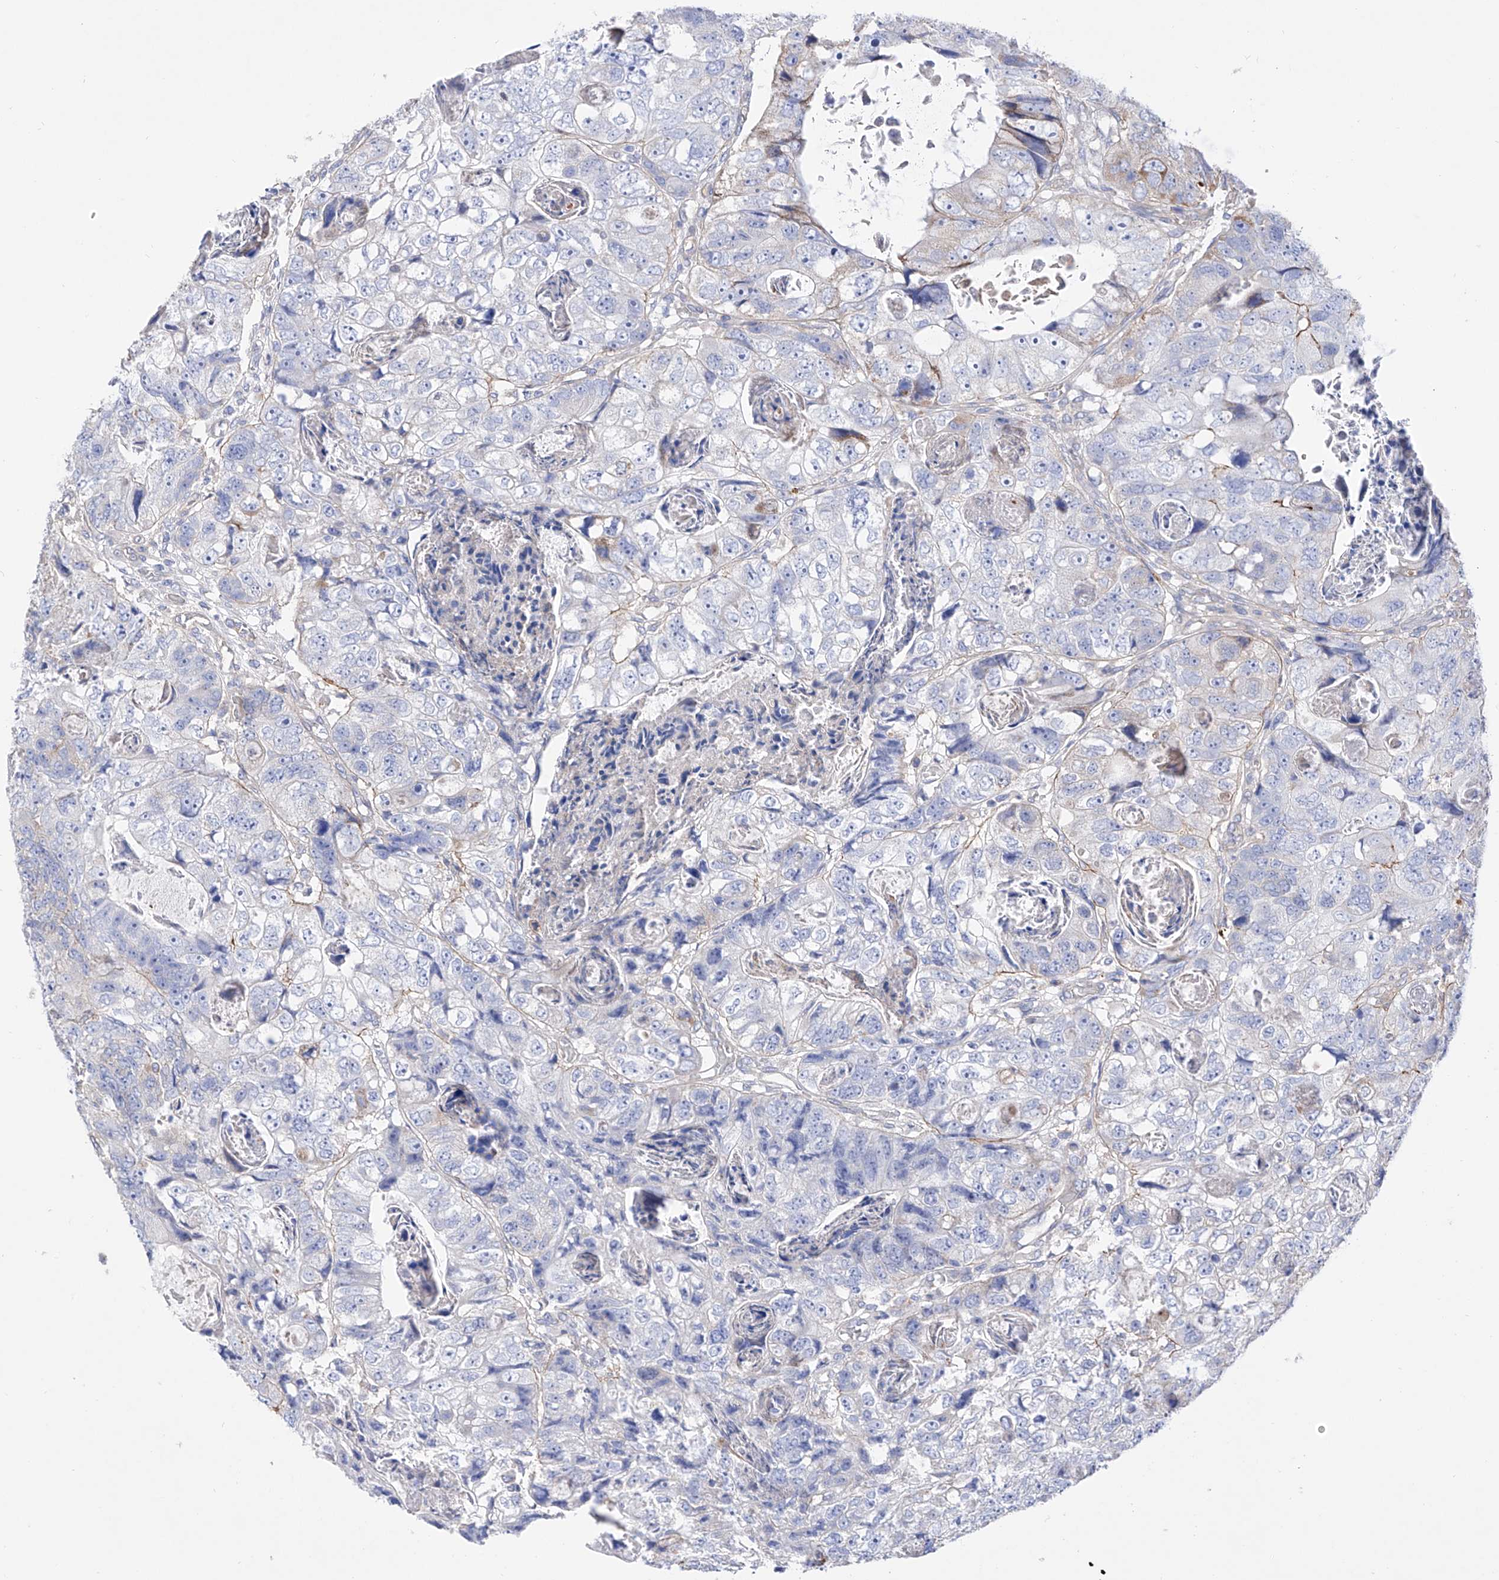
{"staining": {"intensity": "weak", "quantity": "<25%", "location": "cytoplasmic/membranous"}, "tissue": "colorectal cancer", "cell_type": "Tumor cells", "image_type": "cancer", "snomed": [{"axis": "morphology", "description": "Adenocarcinoma, NOS"}, {"axis": "topography", "description": "Rectum"}], "caption": "This image is of colorectal adenocarcinoma stained with IHC to label a protein in brown with the nuclei are counter-stained blue. There is no positivity in tumor cells.", "gene": "ZNF653", "patient": {"sex": "male", "age": 59}}